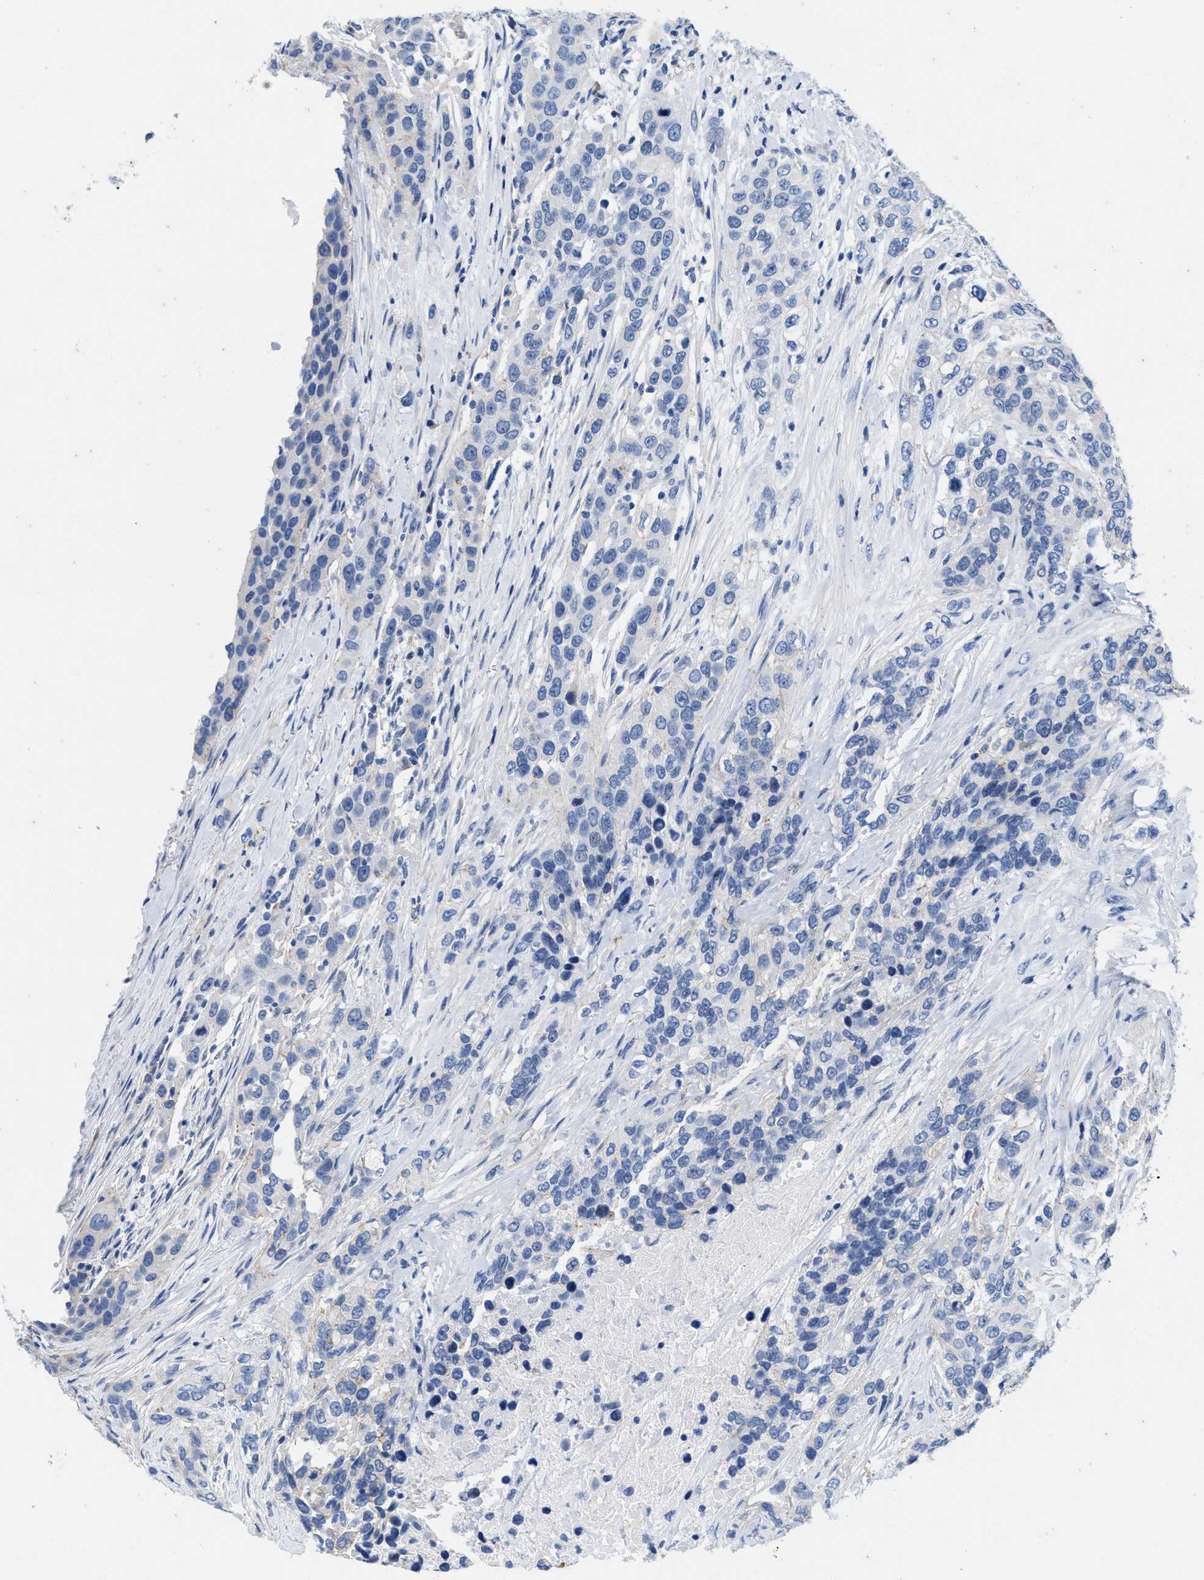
{"staining": {"intensity": "negative", "quantity": "none", "location": "none"}, "tissue": "urothelial cancer", "cell_type": "Tumor cells", "image_type": "cancer", "snomed": [{"axis": "morphology", "description": "Urothelial carcinoma, High grade"}, {"axis": "topography", "description": "Urinary bladder"}], "caption": "The immunohistochemistry (IHC) micrograph has no significant positivity in tumor cells of urothelial cancer tissue.", "gene": "ABCB11", "patient": {"sex": "female", "age": 80}}